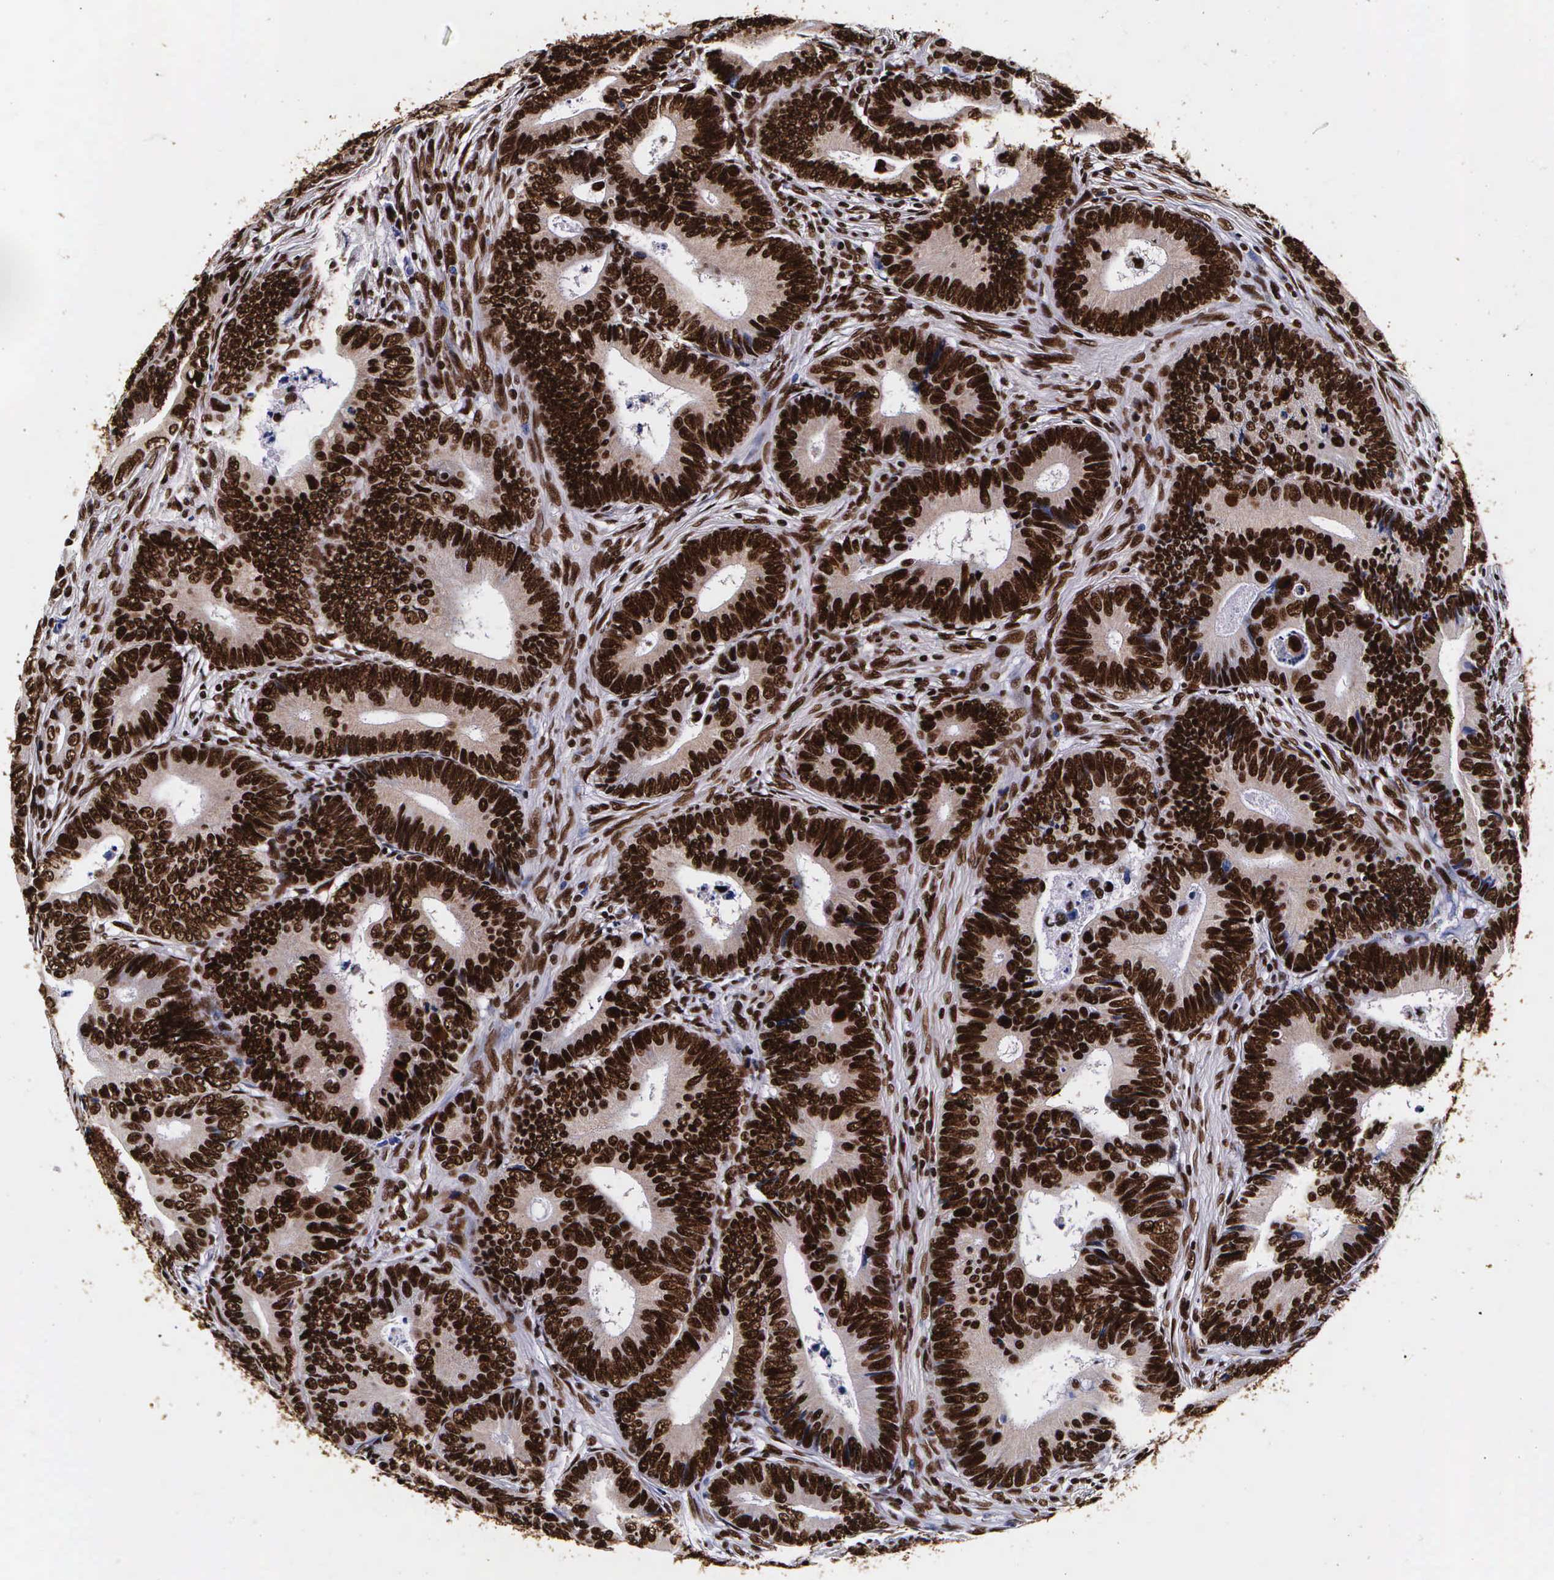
{"staining": {"intensity": "strong", "quantity": ">75%", "location": "cytoplasmic/membranous,nuclear"}, "tissue": "colorectal cancer", "cell_type": "Tumor cells", "image_type": "cancer", "snomed": [{"axis": "morphology", "description": "Adenocarcinoma, NOS"}, {"axis": "topography", "description": "Colon"}], "caption": "The immunohistochemical stain labels strong cytoplasmic/membranous and nuclear positivity in tumor cells of colorectal adenocarcinoma tissue.", "gene": "PABPN1", "patient": {"sex": "female", "age": 78}}